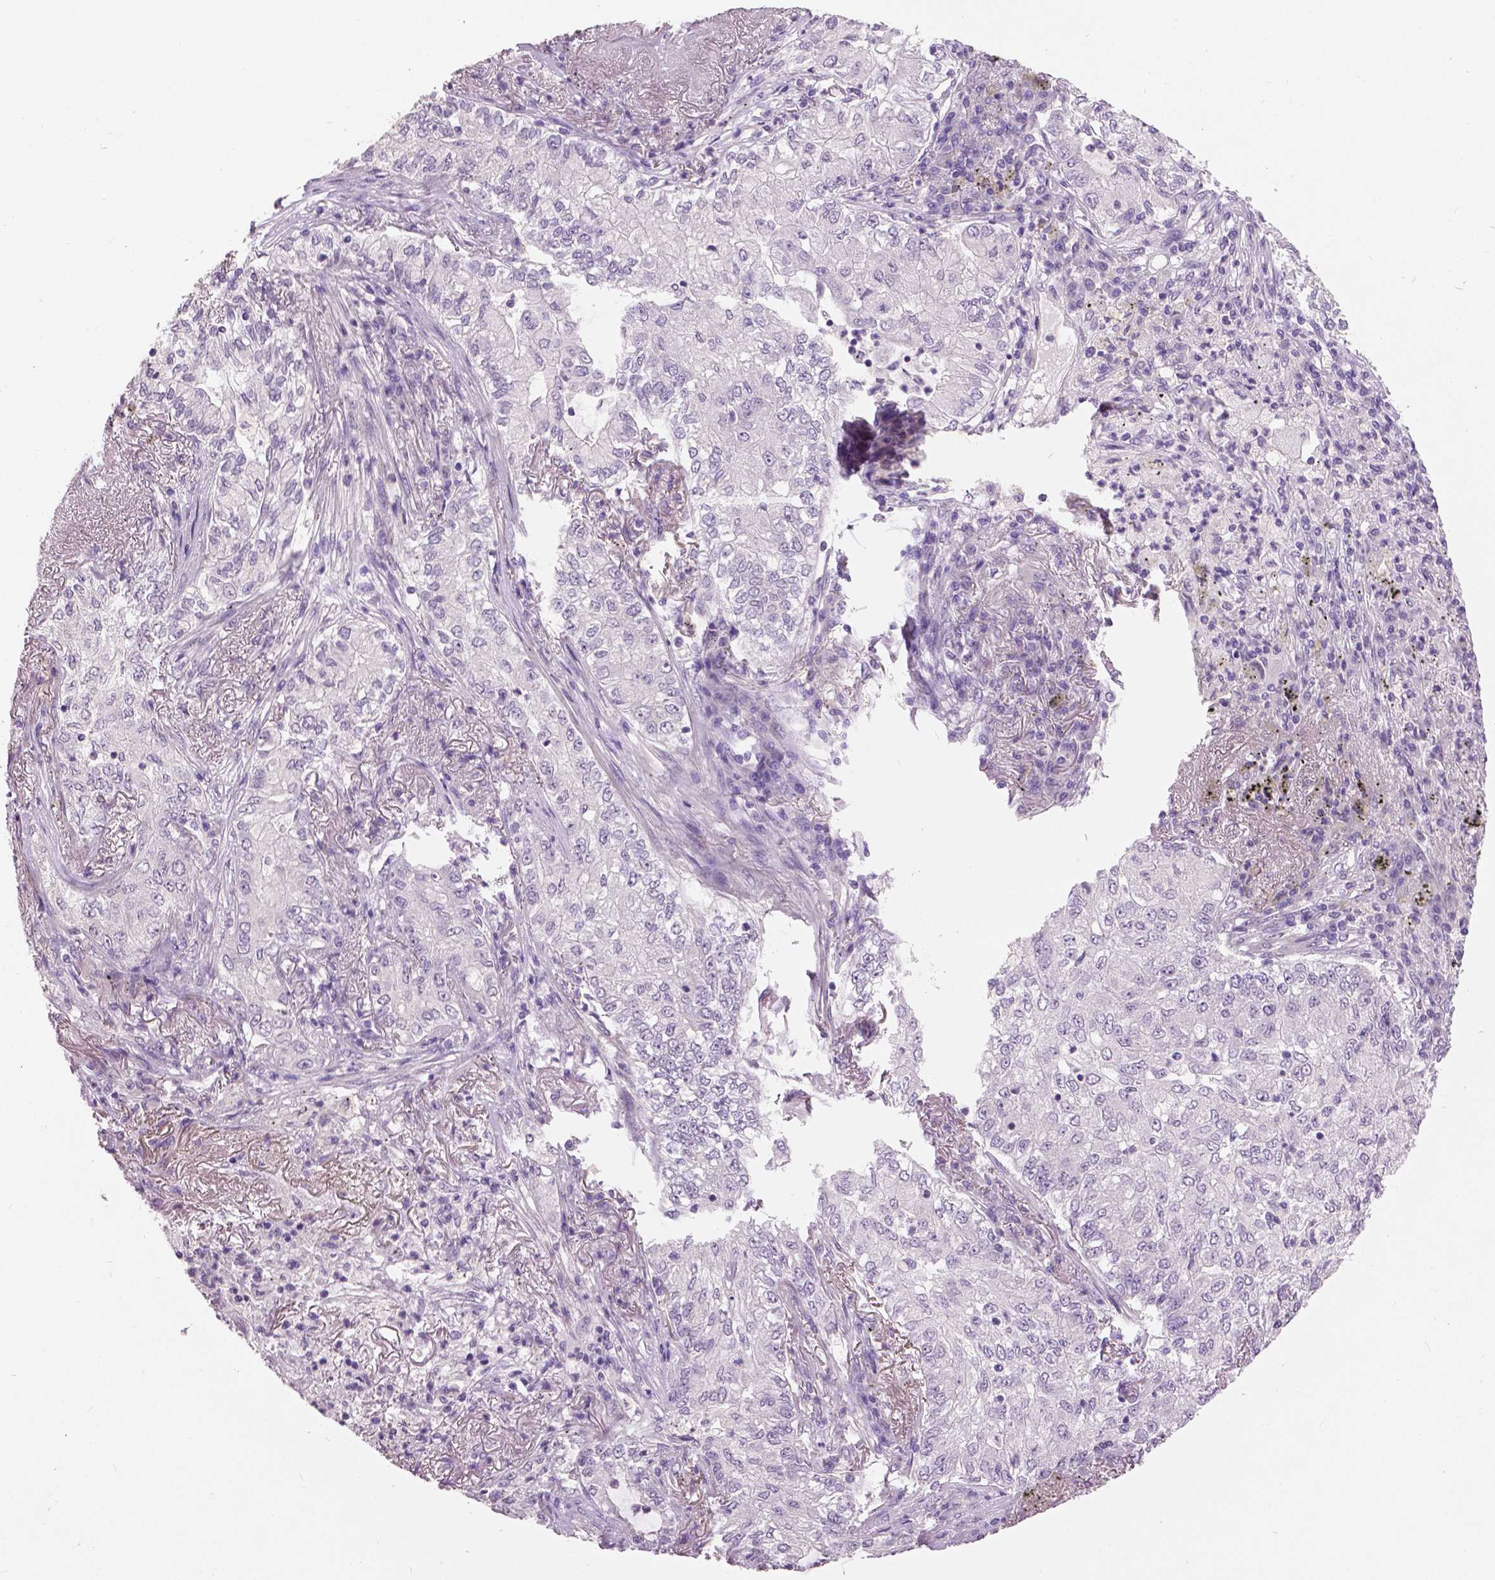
{"staining": {"intensity": "negative", "quantity": "none", "location": "none"}, "tissue": "lung cancer", "cell_type": "Tumor cells", "image_type": "cancer", "snomed": [{"axis": "morphology", "description": "Adenocarcinoma, NOS"}, {"axis": "topography", "description": "Lung"}], "caption": "Immunohistochemistry (IHC) micrograph of human lung cancer stained for a protein (brown), which displays no expression in tumor cells. Brightfield microscopy of immunohistochemistry (IHC) stained with DAB (3,3'-diaminobenzidine) (brown) and hematoxylin (blue), captured at high magnification.", "gene": "GRIN2A", "patient": {"sex": "female", "age": 73}}